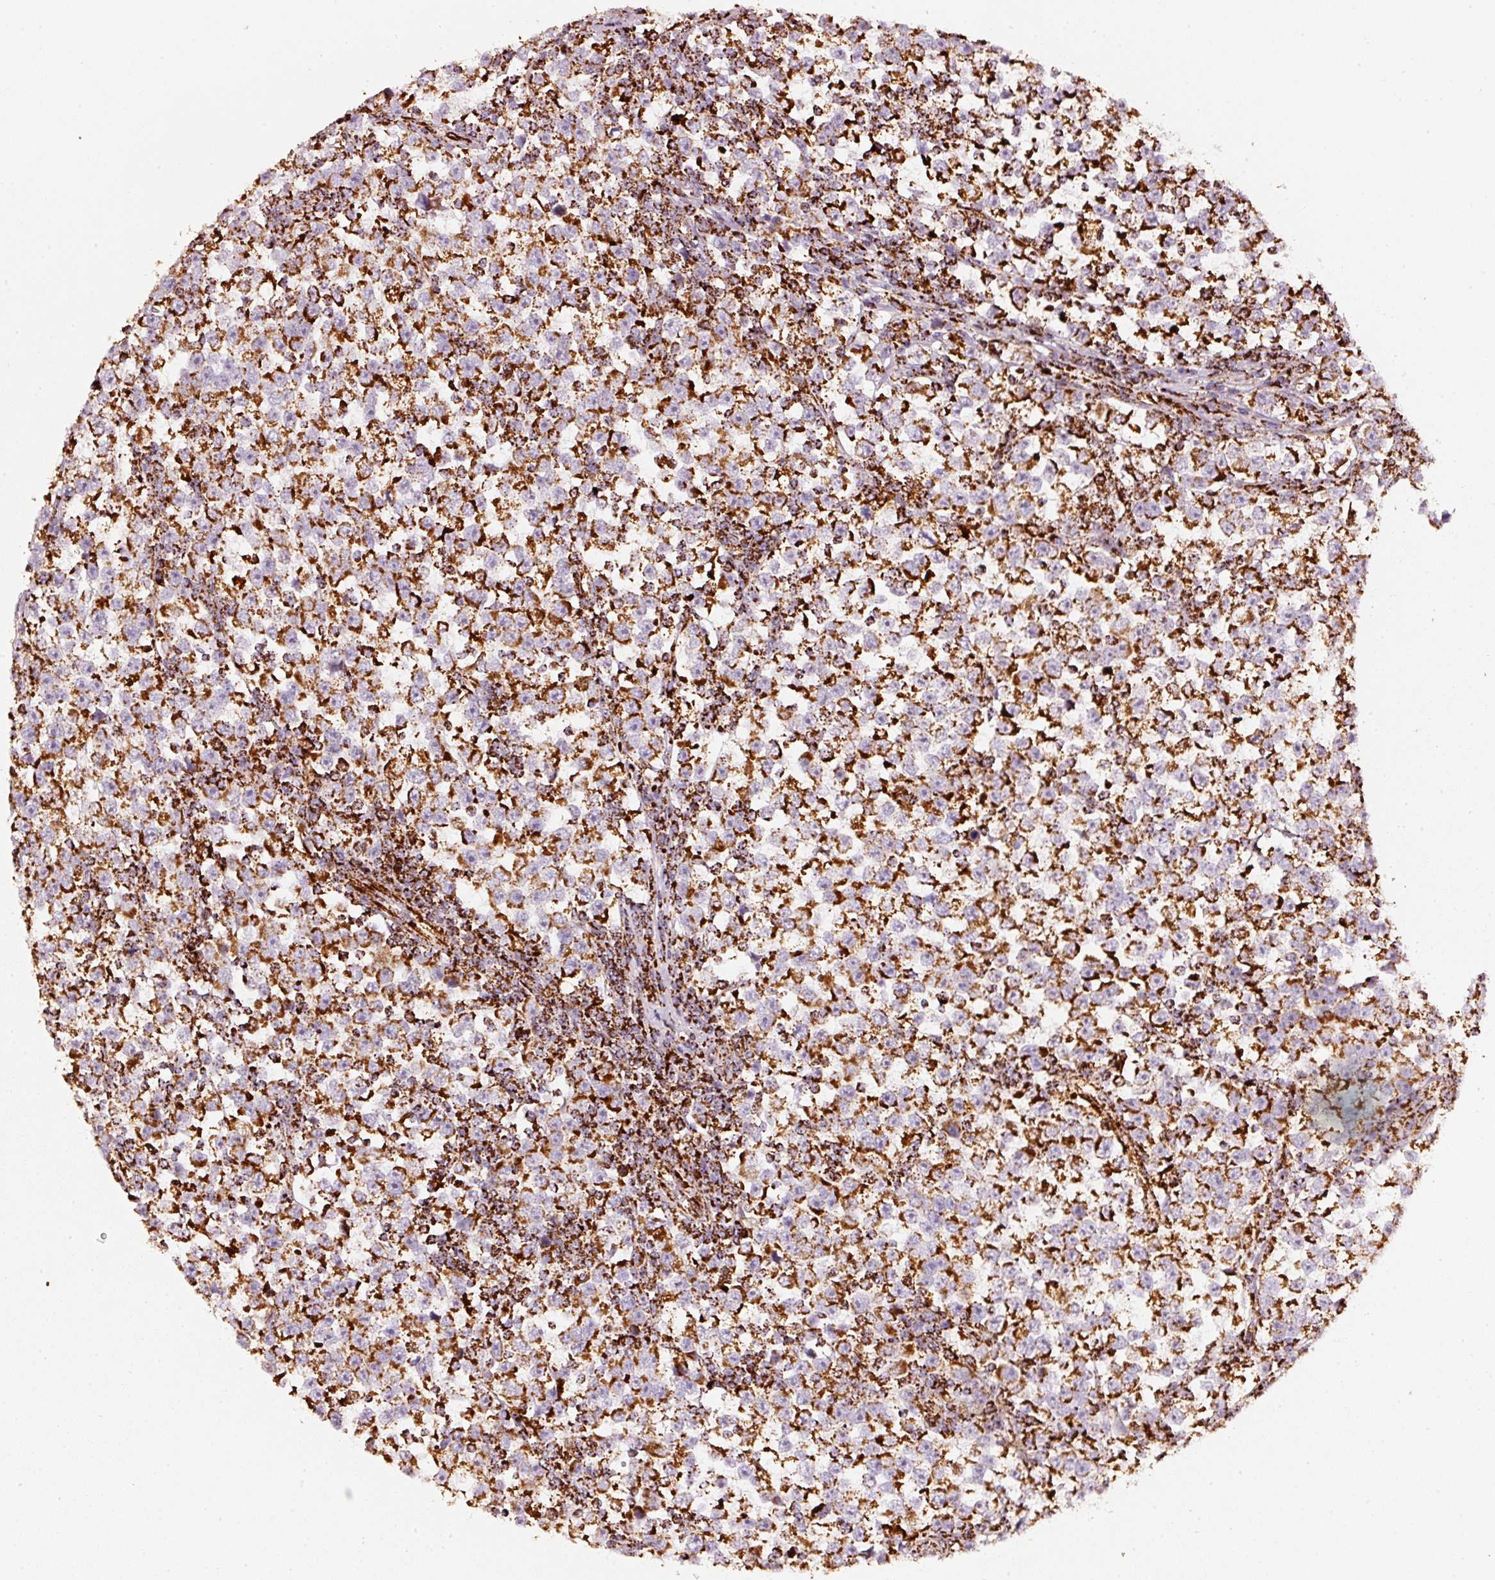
{"staining": {"intensity": "moderate", "quantity": ">75%", "location": "cytoplasmic/membranous"}, "tissue": "testis cancer", "cell_type": "Tumor cells", "image_type": "cancer", "snomed": [{"axis": "morphology", "description": "Normal tissue, NOS"}, {"axis": "morphology", "description": "Seminoma, NOS"}, {"axis": "topography", "description": "Testis"}], "caption": "Testis seminoma stained for a protein demonstrates moderate cytoplasmic/membranous positivity in tumor cells.", "gene": "UQCRC1", "patient": {"sex": "male", "age": 43}}